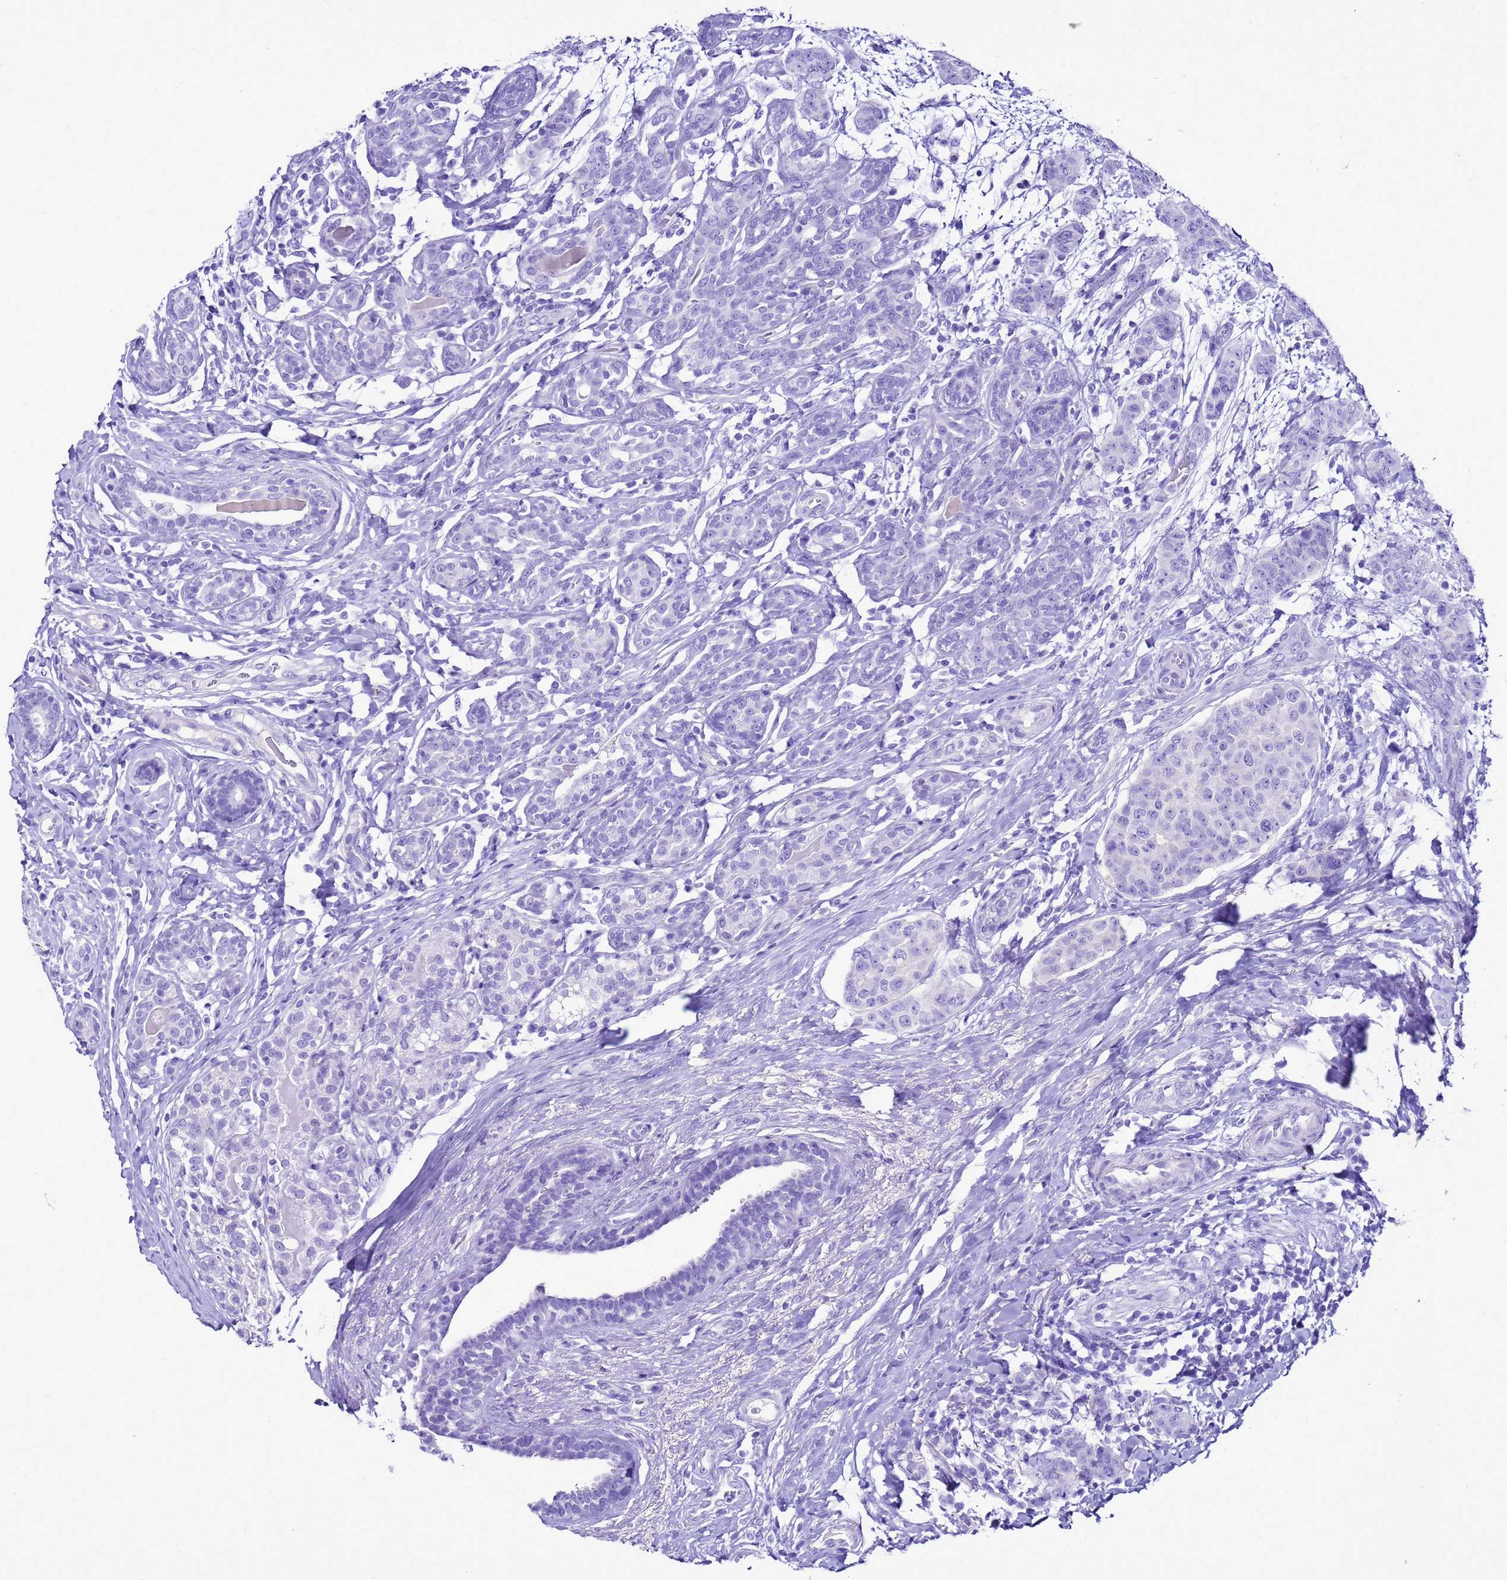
{"staining": {"intensity": "negative", "quantity": "none", "location": "none"}, "tissue": "breast cancer", "cell_type": "Tumor cells", "image_type": "cancer", "snomed": [{"axis": "morphology", "description": "Duct carcinoma"}, {"axis": "topography", "description": "Breast"}], "caption": "Immunohistochemistry of breast cancer (infiltrating ductal carcinoma) shows no expression in tumor cells. The staining is performed using DAB brown chromogen with nuclei counter-stained in using hematoxylin.", "gene": "BEST2", "patient": {"sex": "female", "age": 40}}